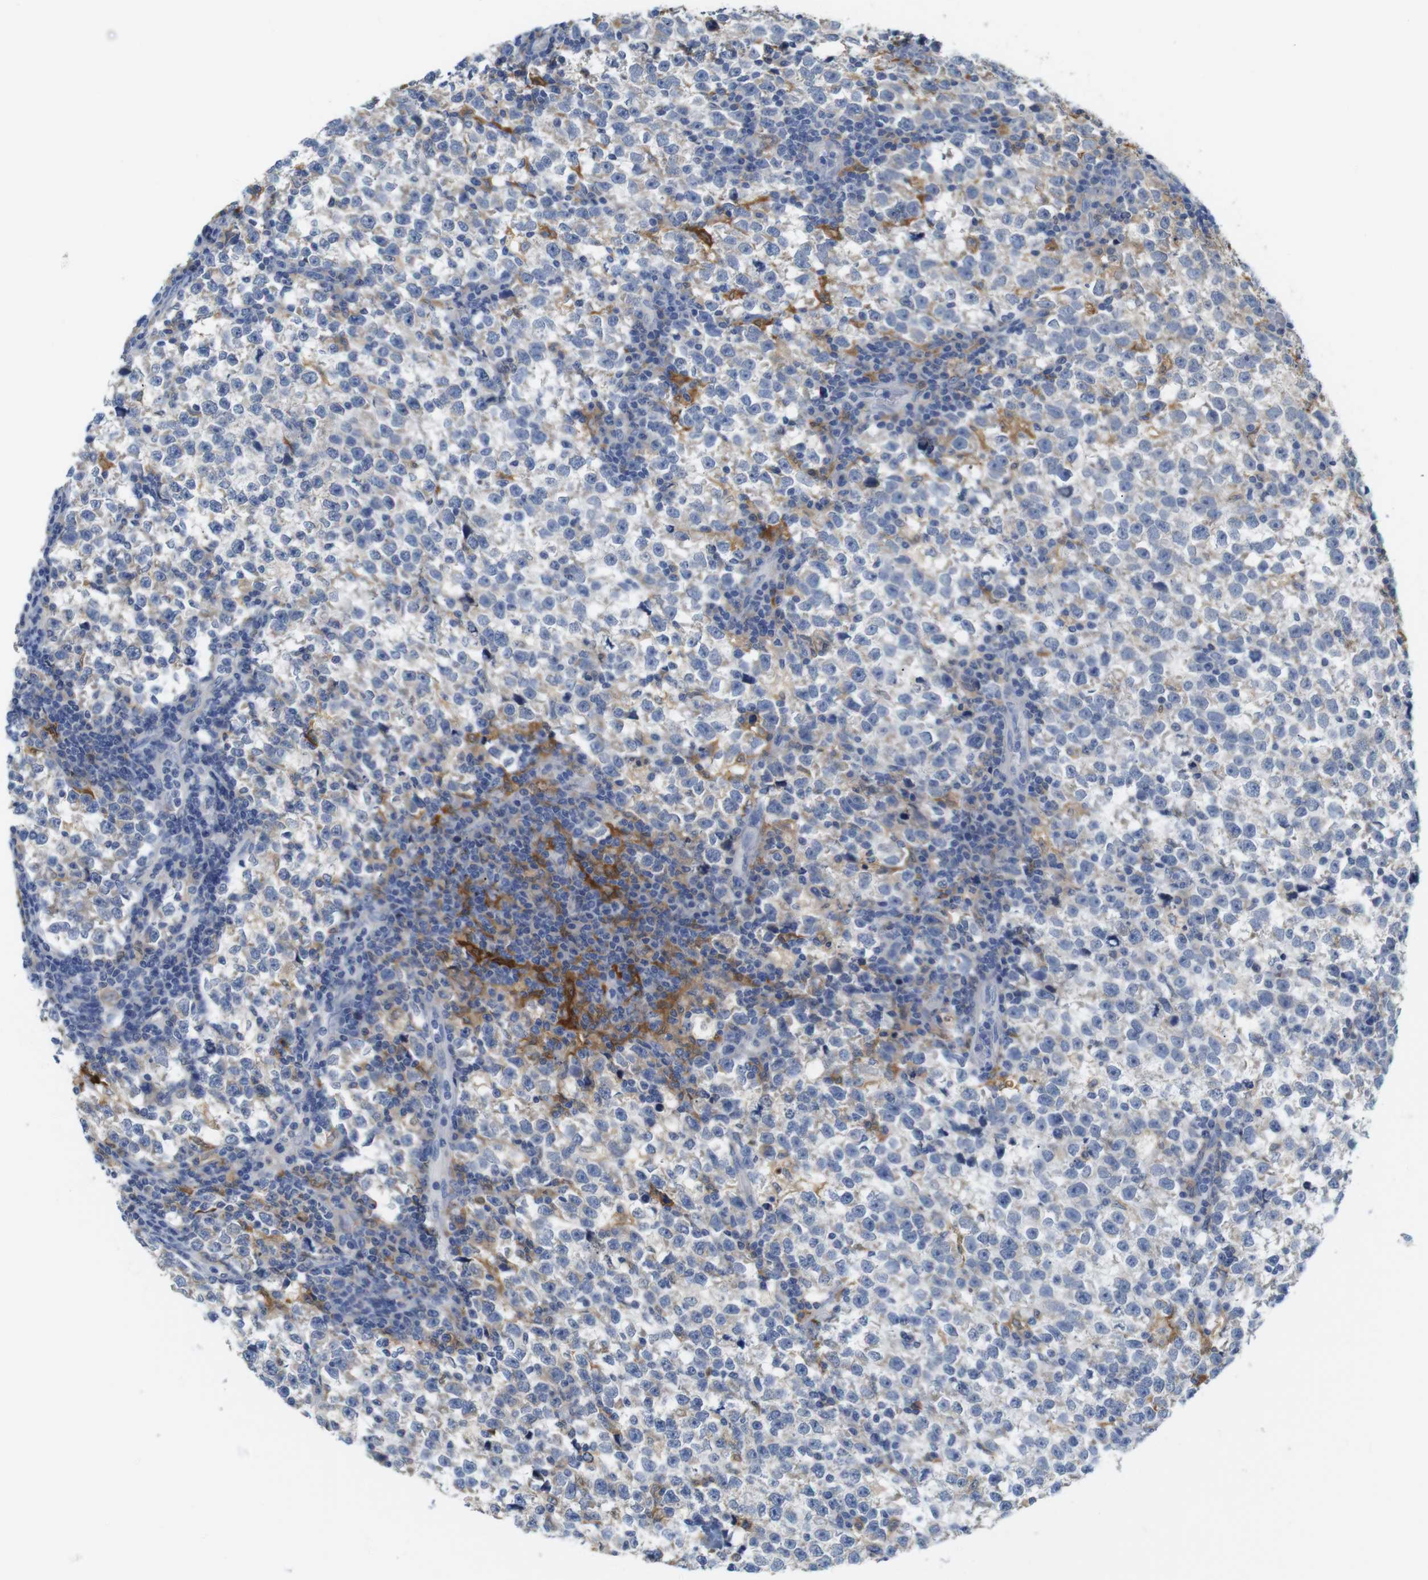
{"staining": {"intensity": "moderate", "quantity": "<25%", "location": "cytoplasmic/membranous"}, "tissue": "testis cancer", "cell_type": "Tumor cells", "image_type": "cancer", "snomed": [{"axis": "morphology", "description": "Normal tissue, NOS"}, {"axis": "morphology", "description": "Seminoma, NOS"}, {"axis": "topography", "description": "Testis"}], "caption": "Testis cancer (seminoma) was stained to show a protein in brown. There is low levels of moderate cytoplasmic/membranous expression in approximately <25% of tumor cells.", "gene": "NEBL", "patient": {"sex": "male", "age": 43}}